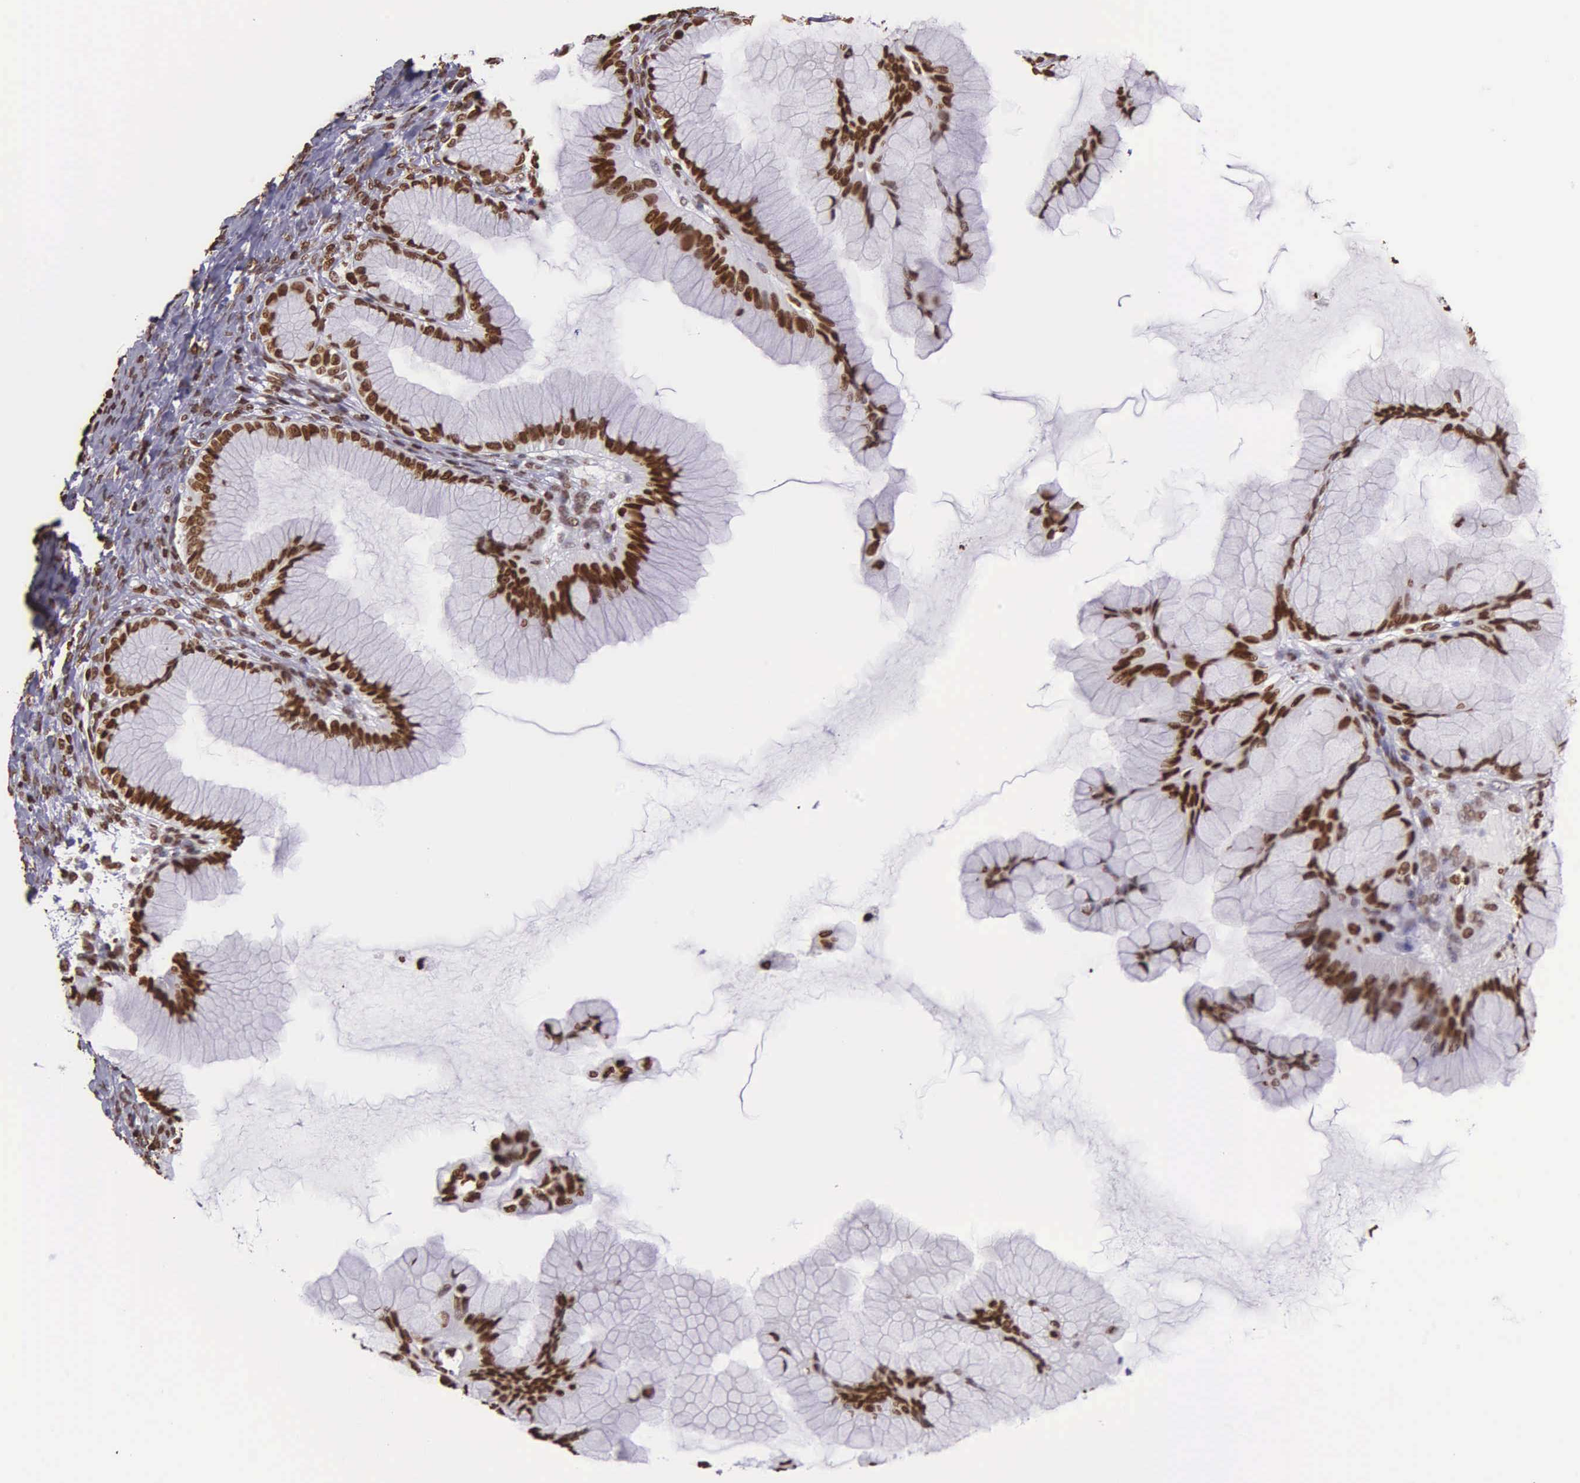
{"staining": {"intensity": "strong", "quantity": ">75%", "location": "nuclear"}, "tissue": "ovarian cancer", "cell_type": "Tumor cells", "image_type": "cancer", "snomed": [{"axis": "morphology", "description": "Cystadenocarcinoma, mucinous, NOS"}, {"axis": "topography", "description": "Ovary"}], "caption": "Brown immunohistochemical staining in human ovarian mucinous cystadenocarcinoma demonstrates strong nuclear expression in about >75% of tumor cells.", "gene": "H1-0", "patient": {"sex": "female", "age": 41}}